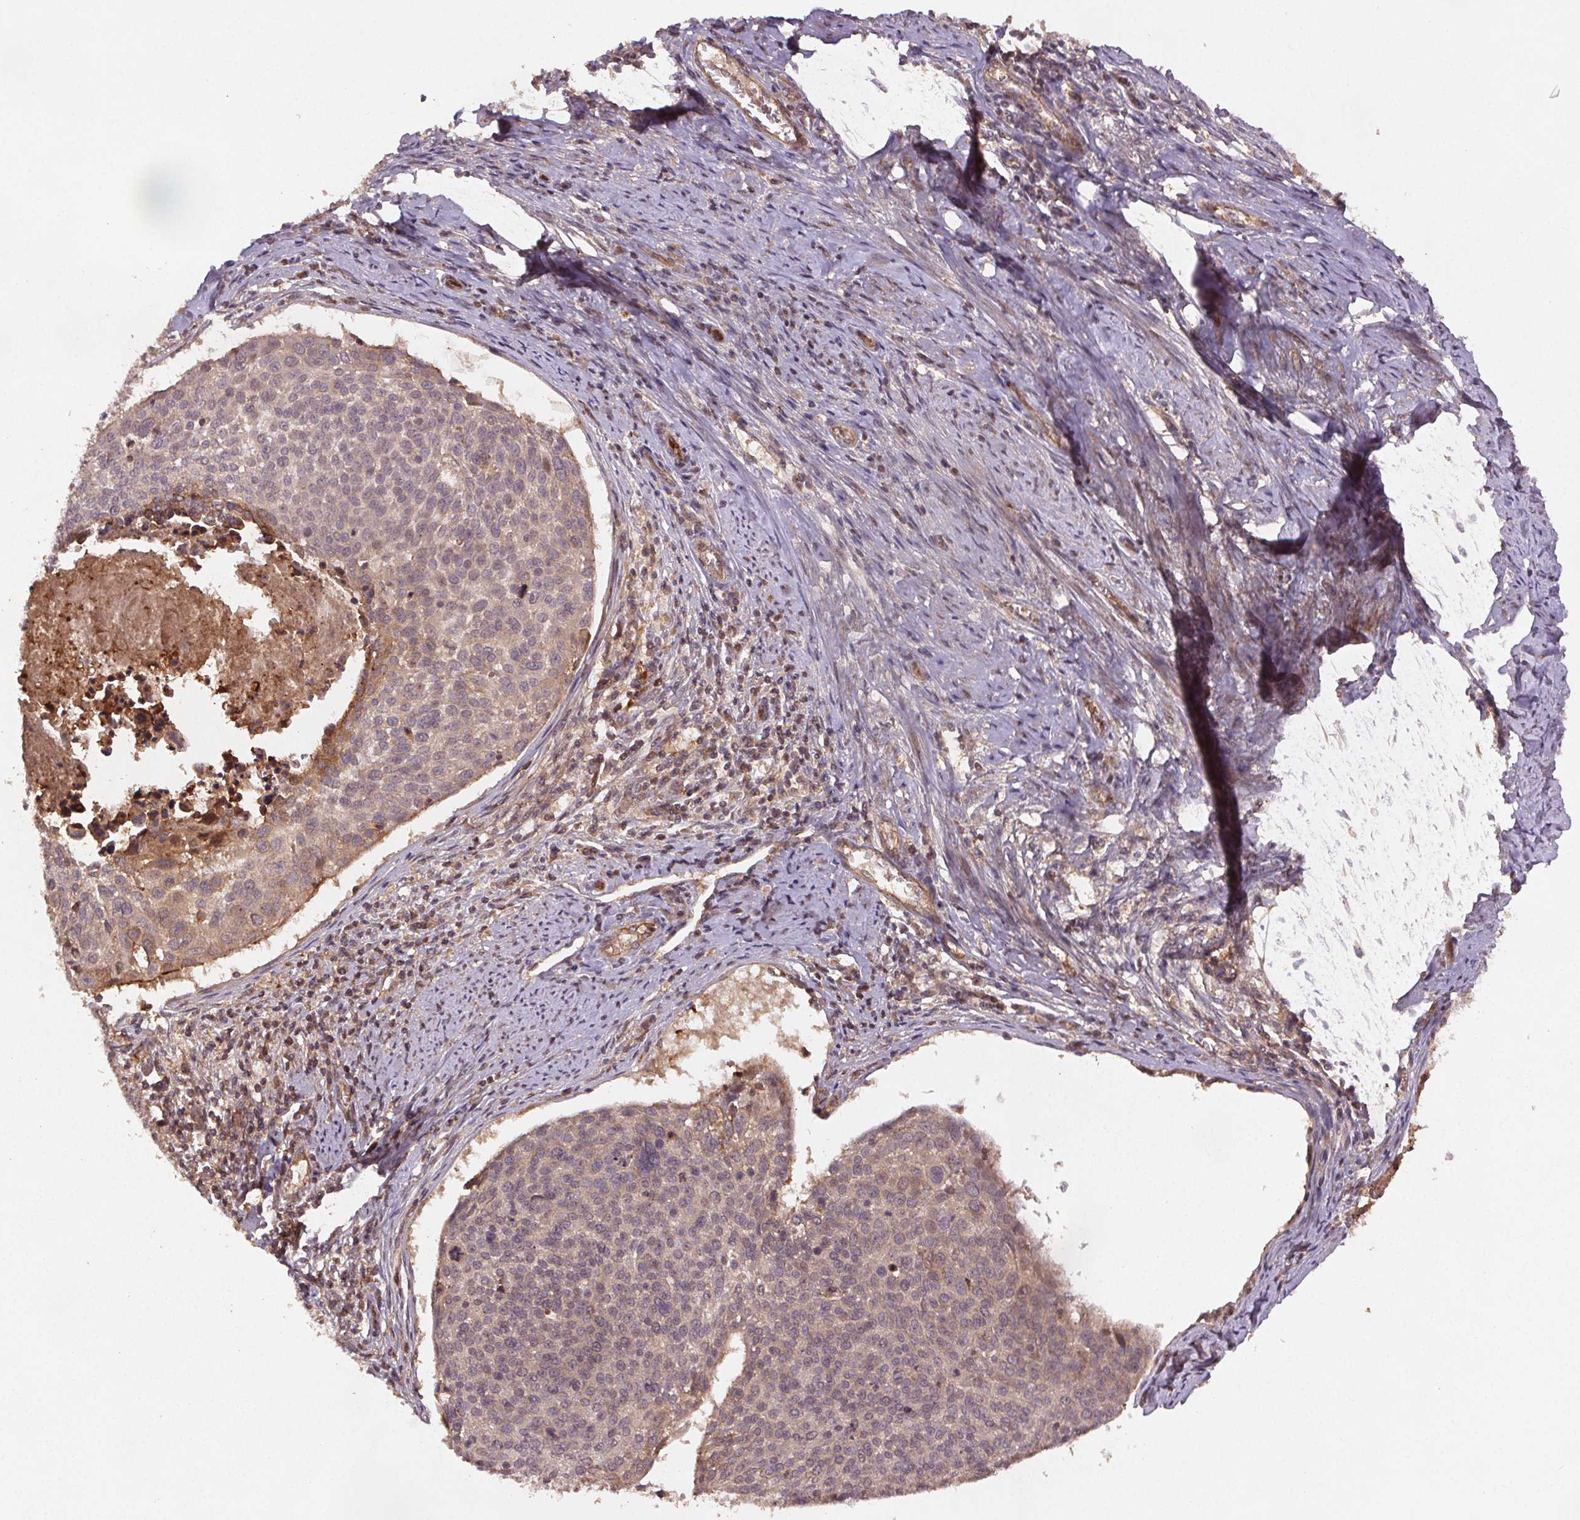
{"staining": {"intensity": "weak", "quantity": ">75%", "location": "cytoplasmic/membranous"}, "tissue": "cervical cancer", "cell_type": "Tumor cells", "image_type": "cancer", "snomed": [{"axis": "morphology", "description": "Squamous cell carcinoma, NOS"}, {"axis": "topography", "description": "Cervix"}], "caption": "Cervical squamous cell carcinoma was stained to show a protein in brown. There is low levels of weak cytoplasmic/membranous staining in approximately >75% of tumor cells.", "gene": "SEC14L2", "patient": {"sex": "female", "age": 39}}